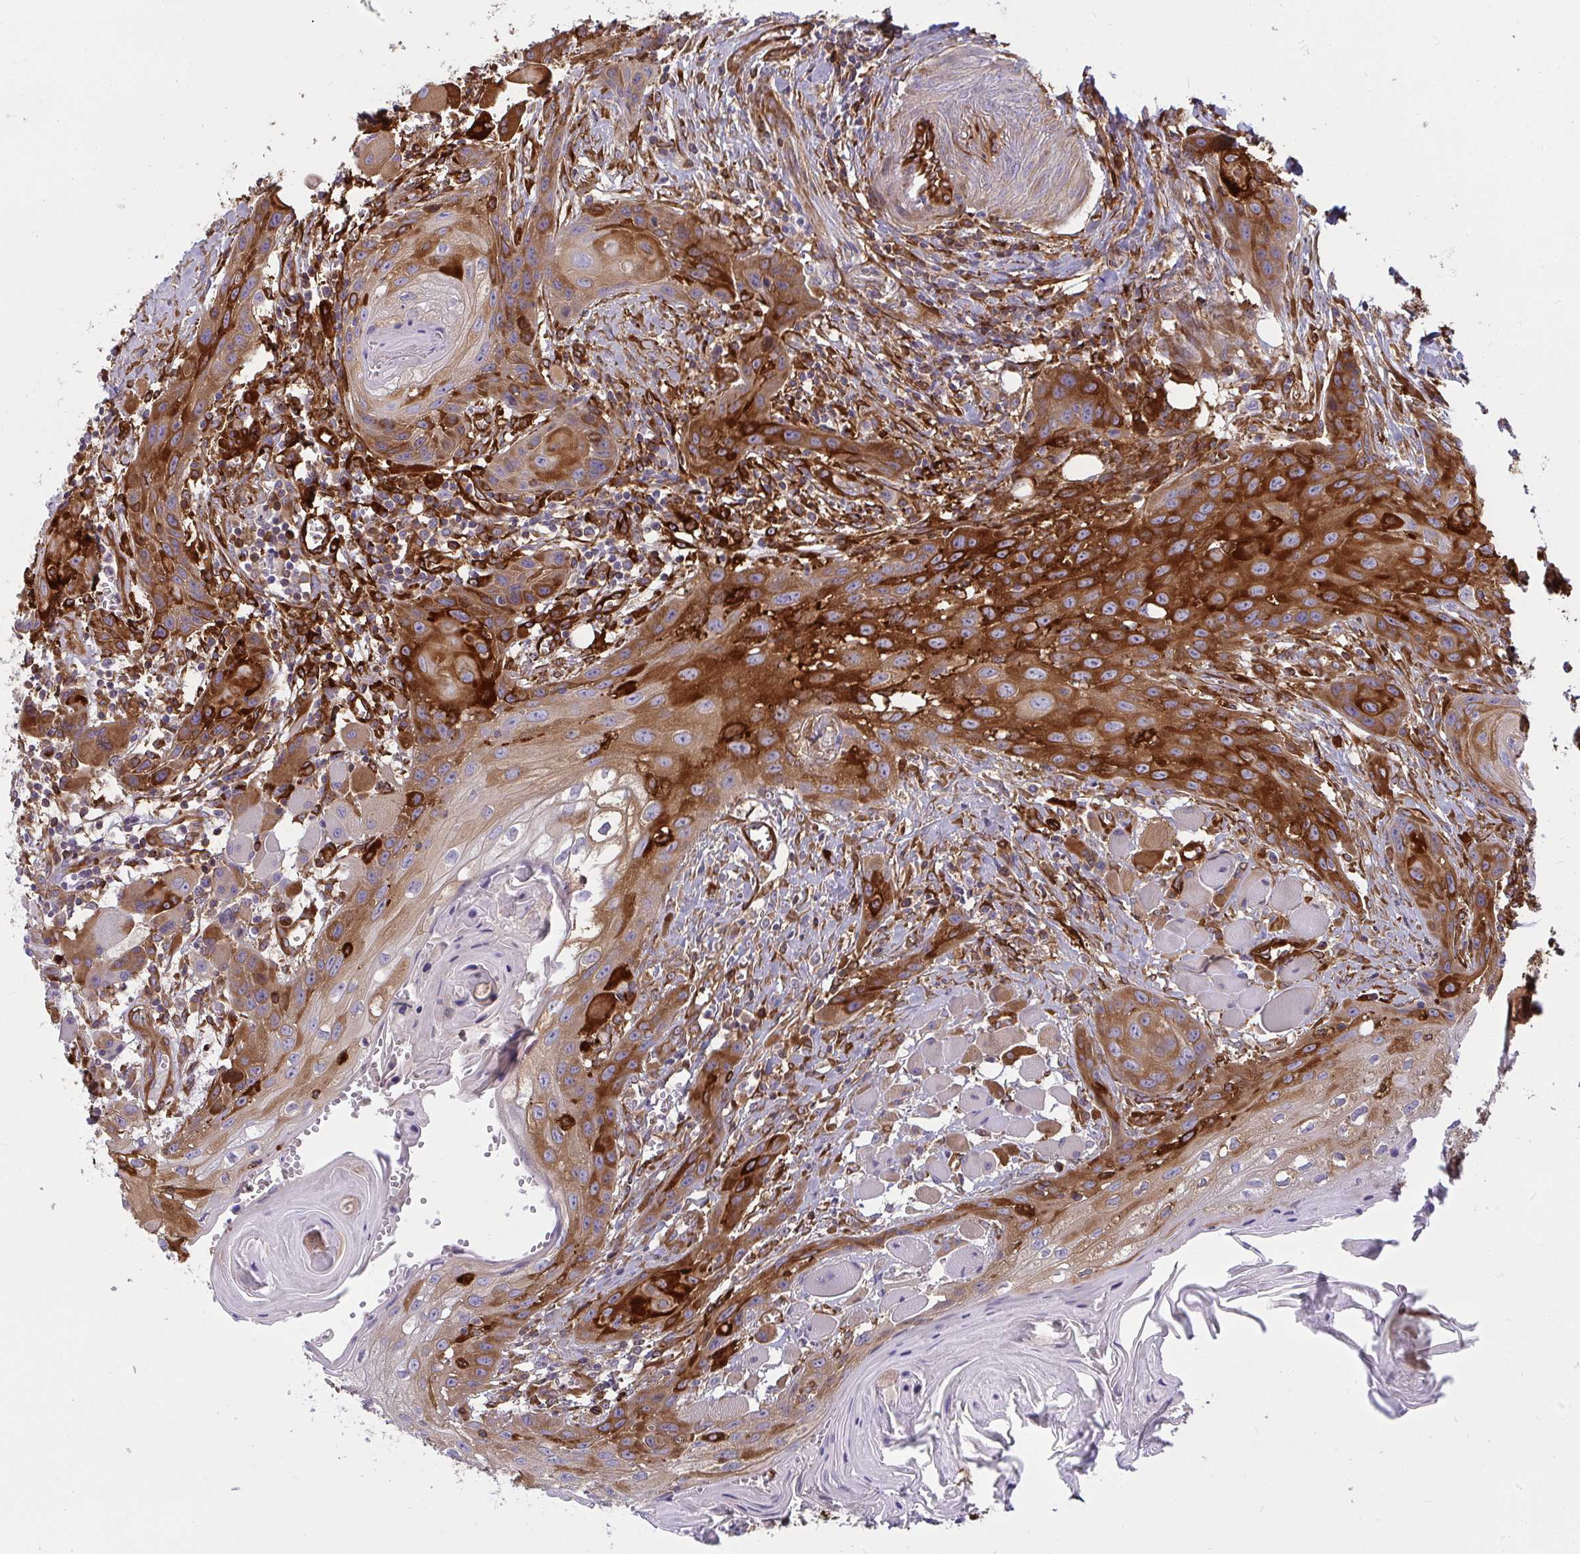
{"staining": {"intensity": "strong", "quantity": "25%-75%", "location": "cytoplasmic/membranous"}, "tissue": "head and neck cancer", "cell_type": "Tumor cells", "image_type": "cancer", "snomed": [{"axis": "morphology", "description": "Squamous cell carcinoma, NOS"}, {"axis": "topography", "description": "Oral tissue"}, {"axis": "topography", "description": "Head-Neck"}], "caption": "DAB immunohistochemical staining of human squamous cell carcinoma (head and neck) displays strong cytoplasmic/membranous protein expression in about 25%-75% of tumor cells.", "gene": "IFIT3", "patient": {"sex": "male", "age": 58}}